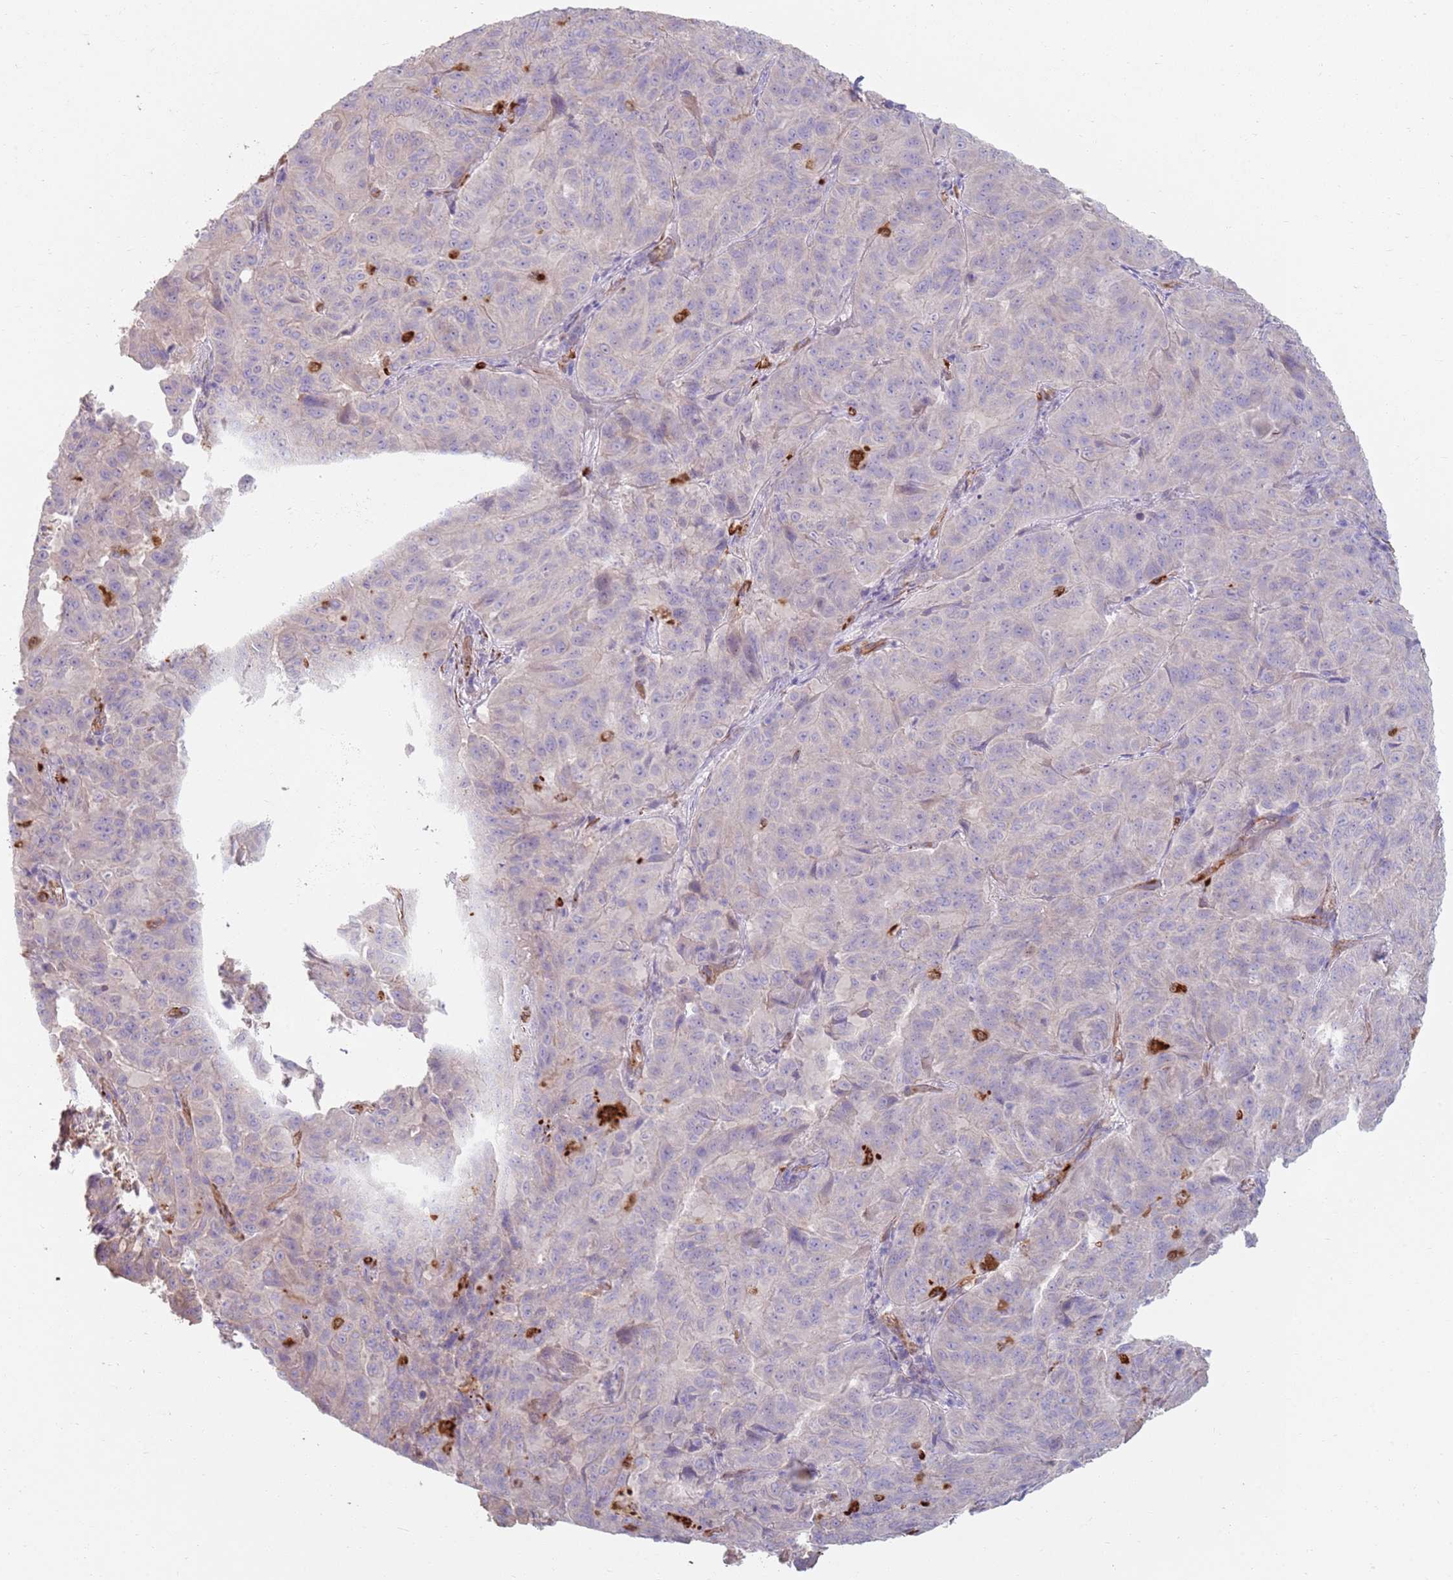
{"staining": {"intensity": "negative", "quantity": "none", "location": "none"}, "tissue": "pancreatic cancer", "cell_type": "Tumor cells", "image_type": "cancer", "snomed": [{"axis": "morphology", "description": "Adenocarcinoma, NOS"}, {"axis": "topography", "description": "Pancreas"}], "caption": "Tumor cells are negative for protein expression in human pancreatic cancer.", "gene": "PHLPP2", "patient": {"sex": "male", "age": 63}}